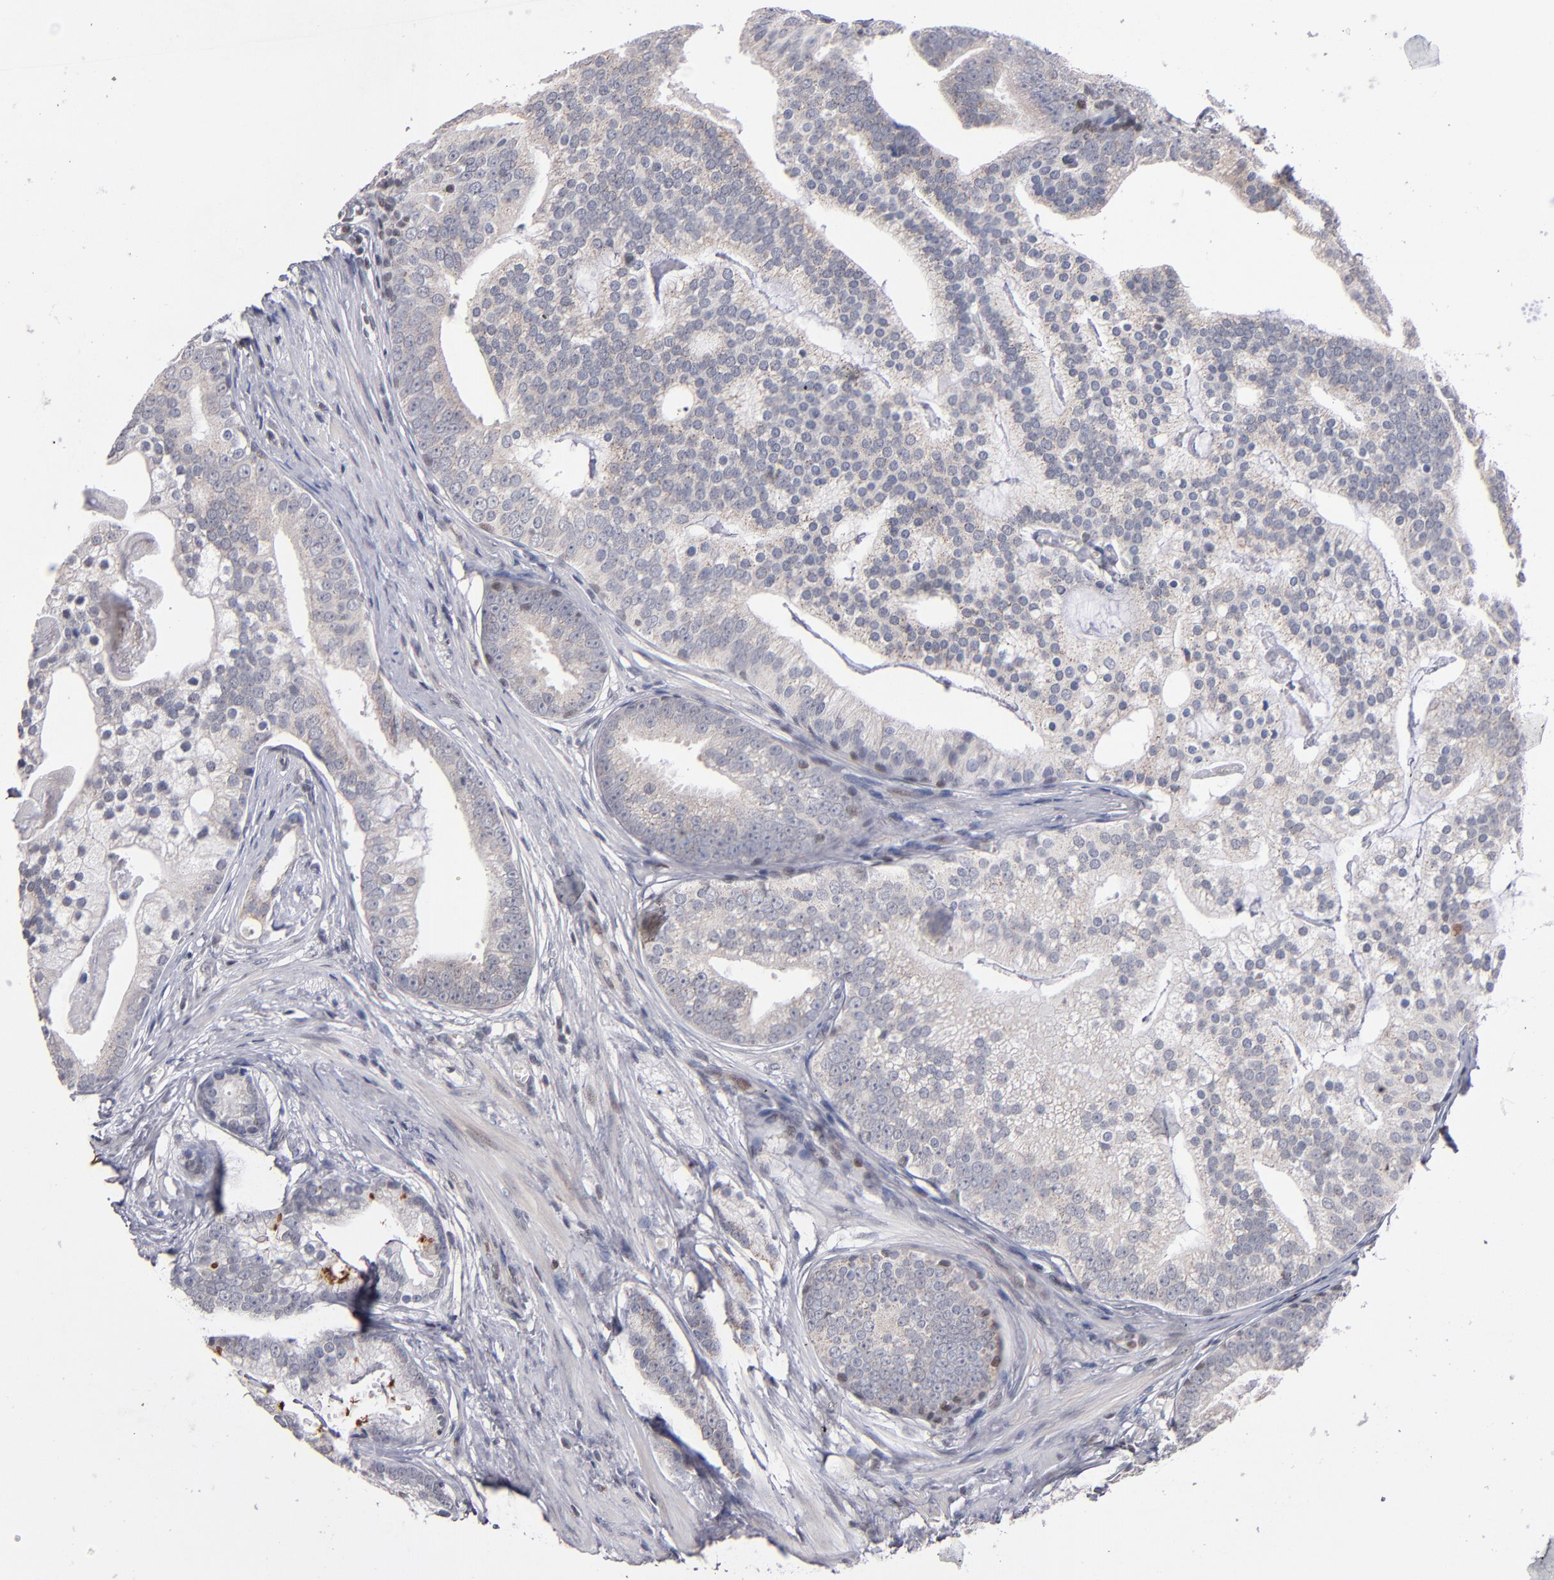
{"staining": {"intensity": "weak", "quantity": "<25%", "location": "cytoplasmic/membranous"}, "tissue": "prostate cancer", "cell_type": "Tumor cells", "image_type": "cancer", "snomed": [{"axis": "morphology", "description": "Adenocarcinoma, Low grade"}, {"axis": "topography", "description": "Prostate"}], "caption": "High magnification brightfield microscopy of prostate cancer stained with DAB (3,3'-diaminobenzidine) (brown) and counterstained with hematoxylin (blue): tumor cells show no significant expression.", "gene": "ODF2", "patient": {"sex": "male", "age": 58}}